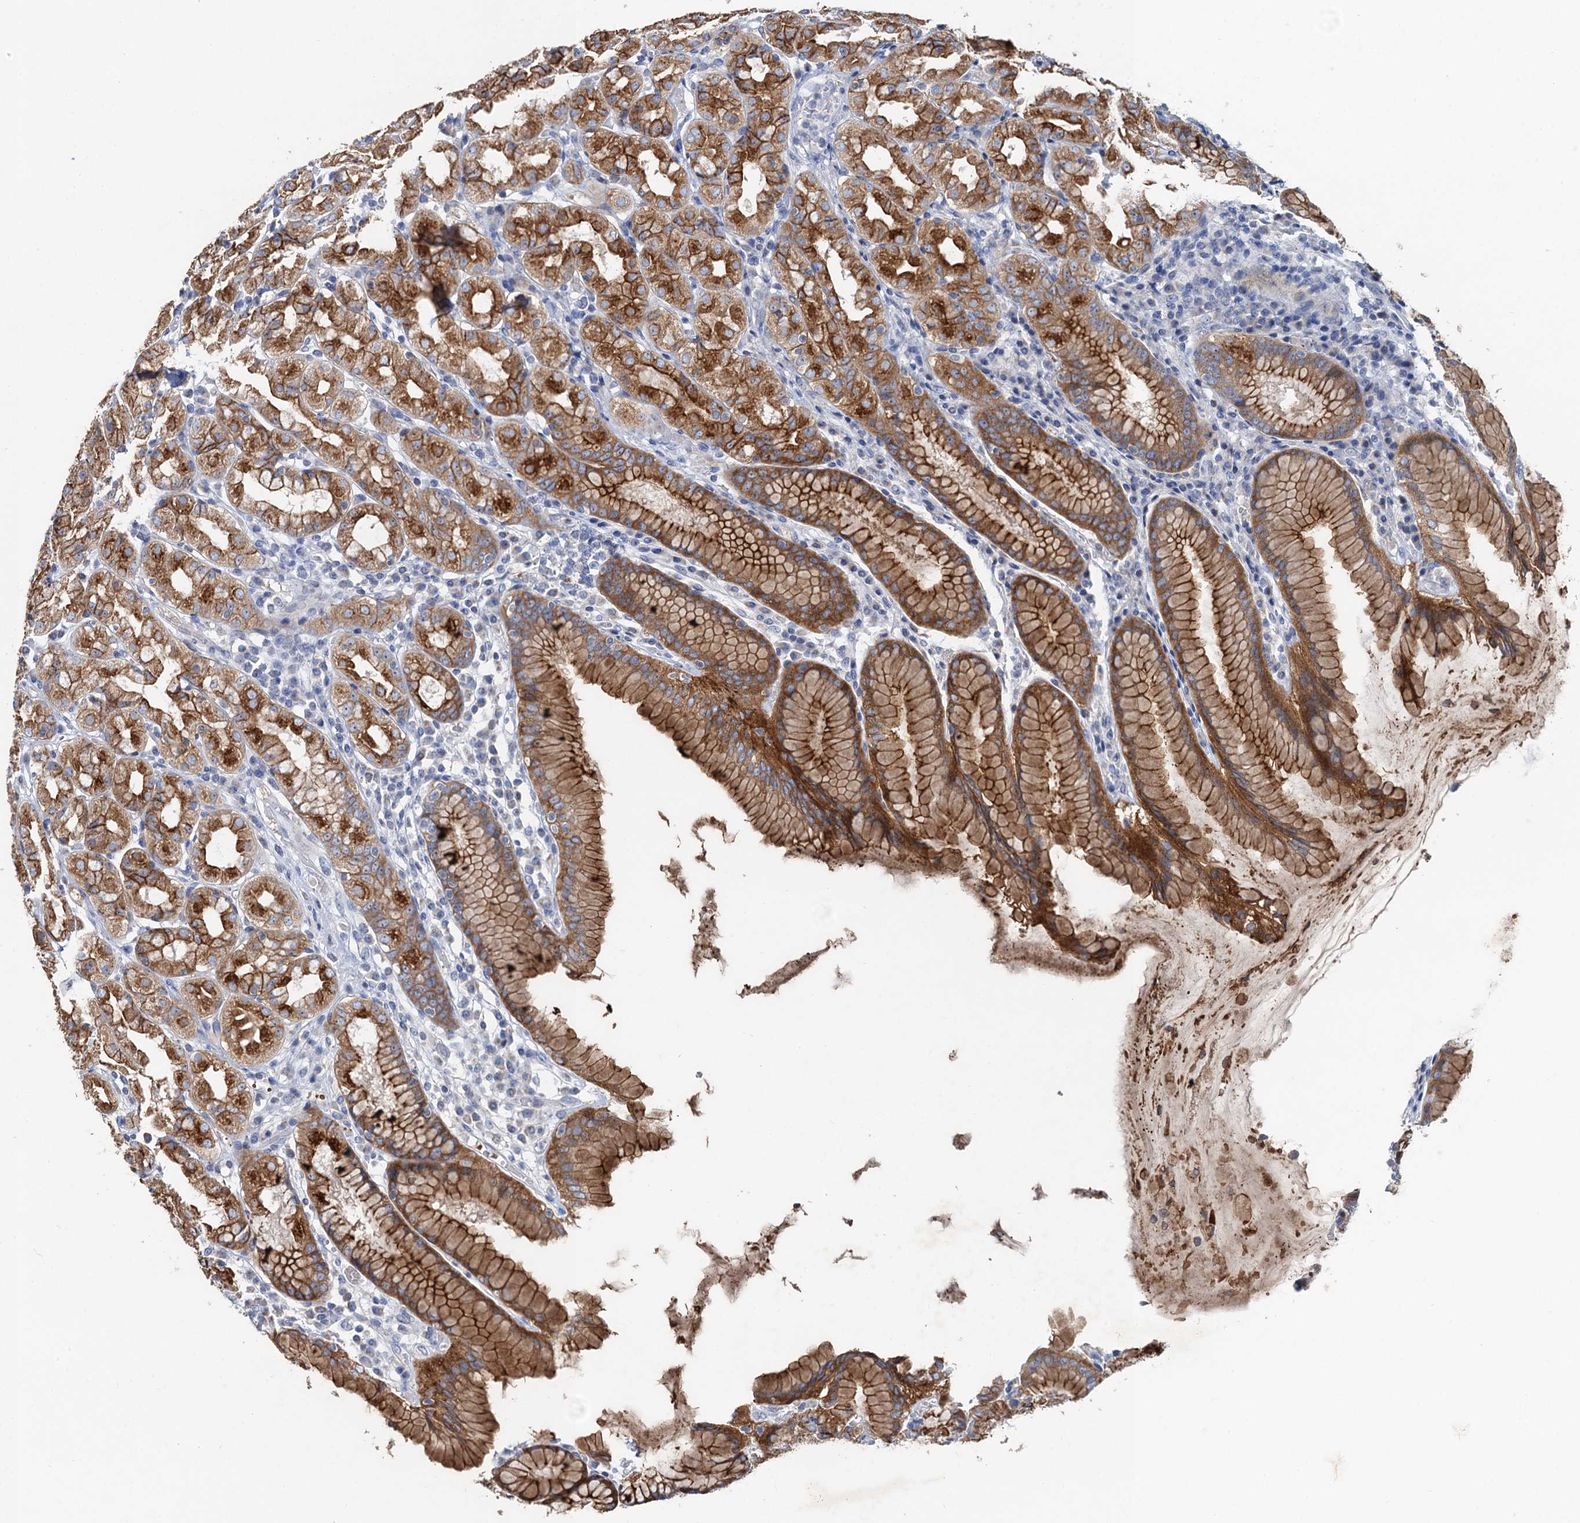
{"staining": {"intensity": "strong", "quantity": ">75%", "location": "cytoplasmic/membranous"}, "tissue": "stomach", "cell_type": "Glandular cells", "image_type": "normal", "snomed": [{"axis": "morphology", "description": "Normal tissue, NOS"}, {"axis": "topography", "description": "Stomach, lower"}], "caption": "IHC of unremarkable human stomach displays high levels of strong cytoplasmic/membranous expression in approximately >75% of glandular cells. (brown staining indicates protein expression, while blue staining denotes nuclei).", "gene": "PLLP", "patient": {"sex": "female", "age": 56}}